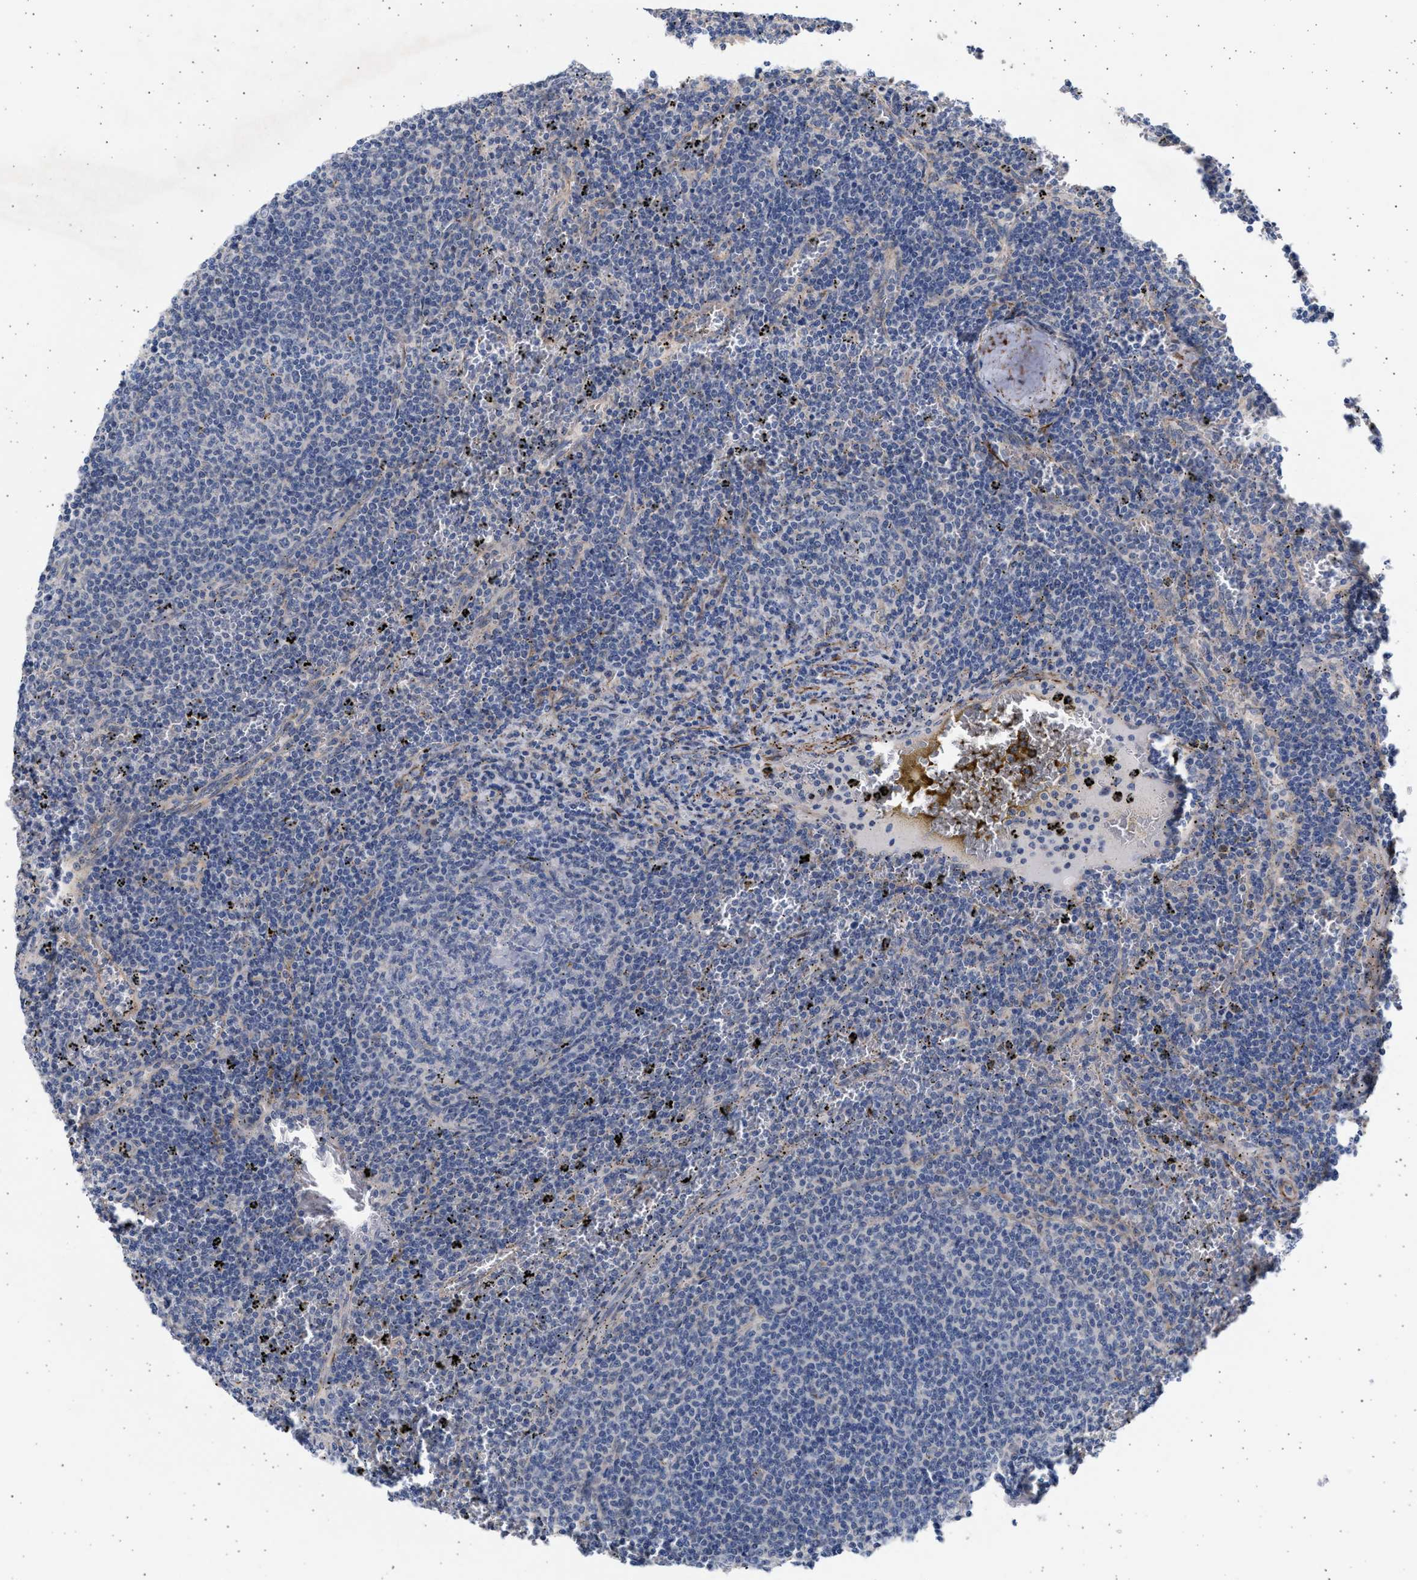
{"staining": {"intensity": "negative", "quantity": "none", "location": "none"}, "tissue": "lymphoma", "cell_type": "Tumor cells", "image_type": "cancer", "snomed": [{"axis": "morphology", "description": "Malignant lymphoma, non-Hodgkin's type, Low grade"}, {"axis": "topography", "description": "Spleen"}], "caption": "This is an immunohistochemistry (IHC) photomicrograph of low-grade malignant lymphoma, non-Hodgkin's type. There is no expression in tumor cells.", "gene": "NBR1", "patient": {"sex": "female", "age": 50}}